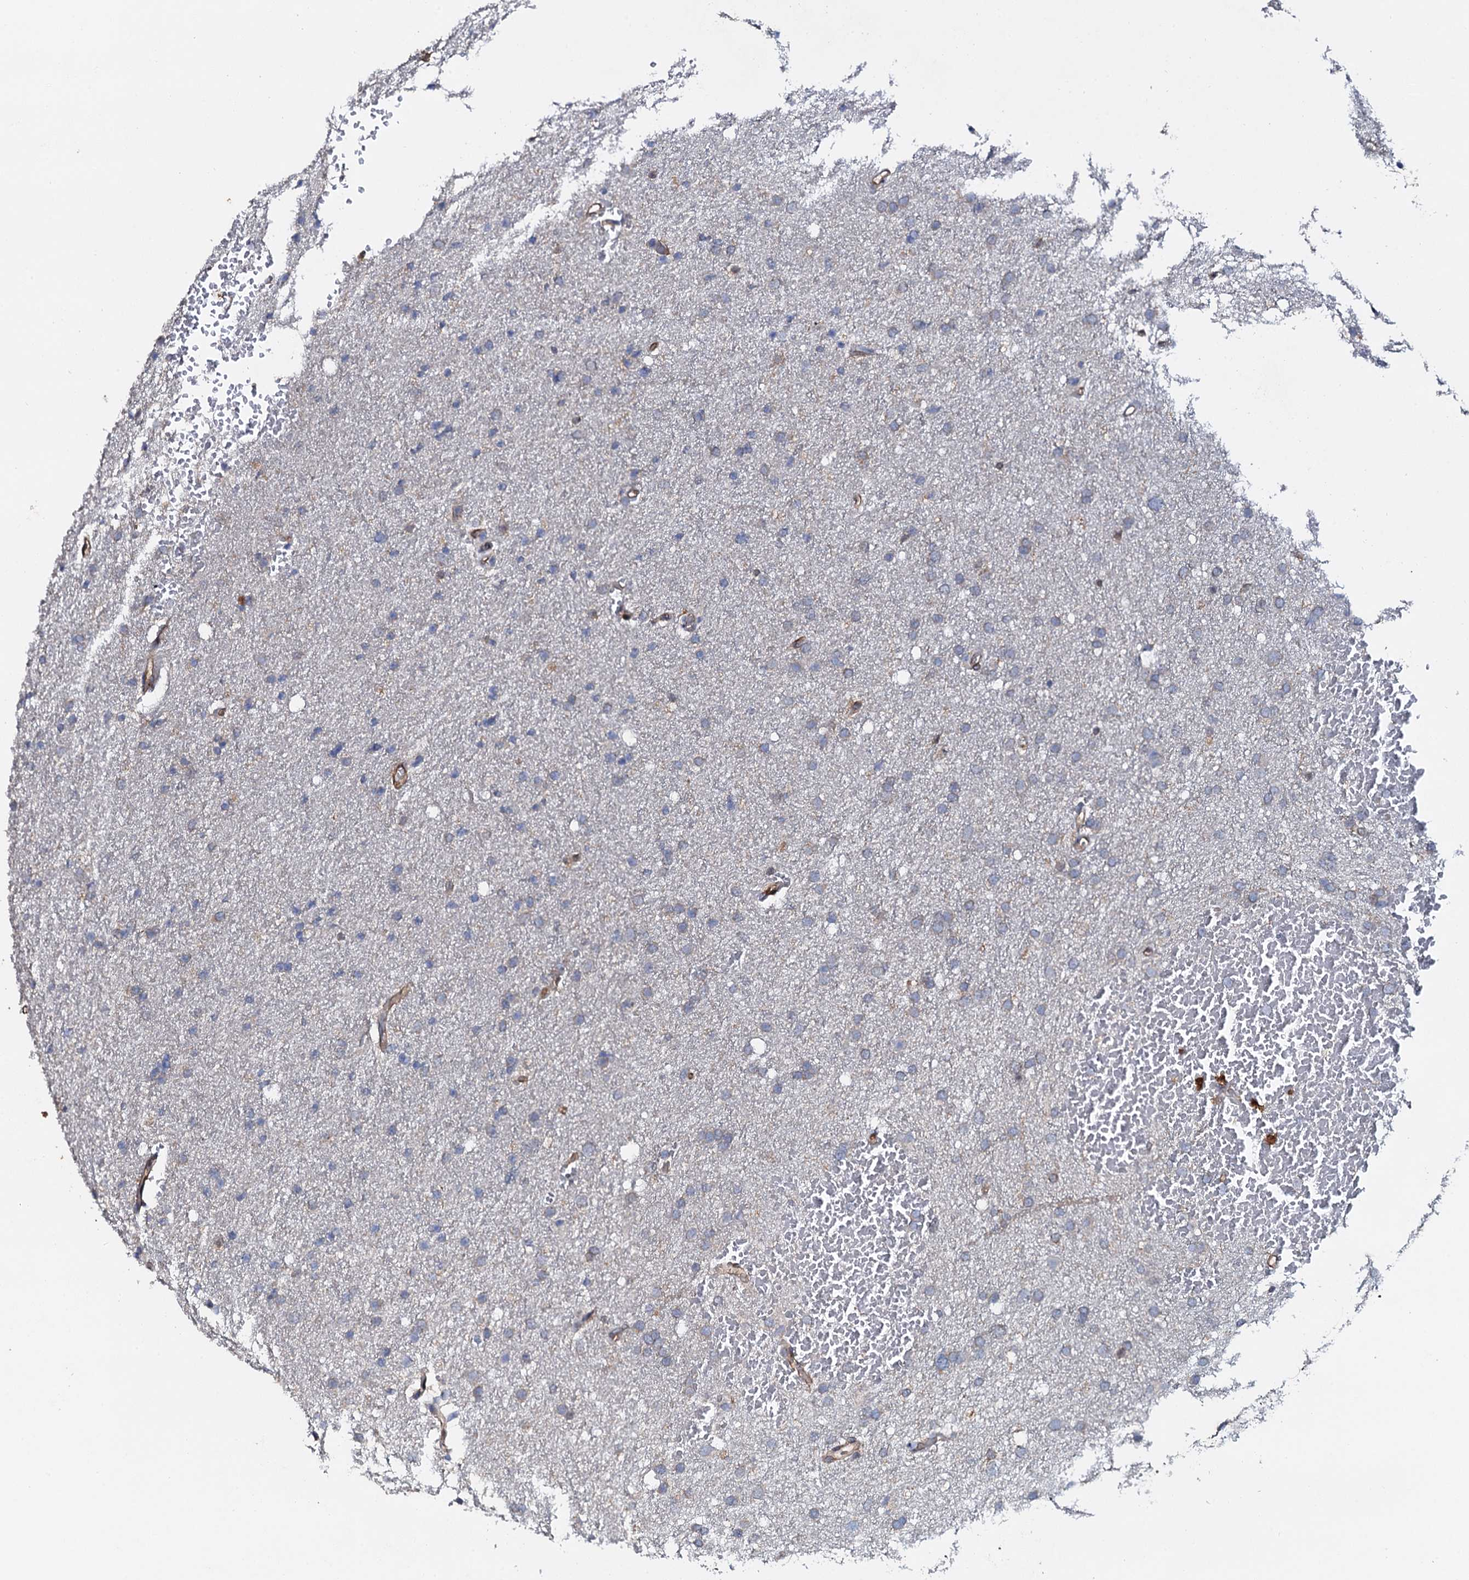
{"staining": {"intensity": "weak", "quantity": "<25%", "location": "cytoplasmic/membranous"}, "tissue": "glioma", "cell_type": "Tumor cells", "image_type": "cancer", "snomed": [{"axis": "morphology", "description": "Glioma, malignant, High grade"}, {"axis": "topography", "description": "Cerebral cortex"}], "caption": "Protein analysis of glioma exhibits no significant staining in tumor cells.", "gene": "GRK2", "patient": {"sex": "female", "age": 36}}